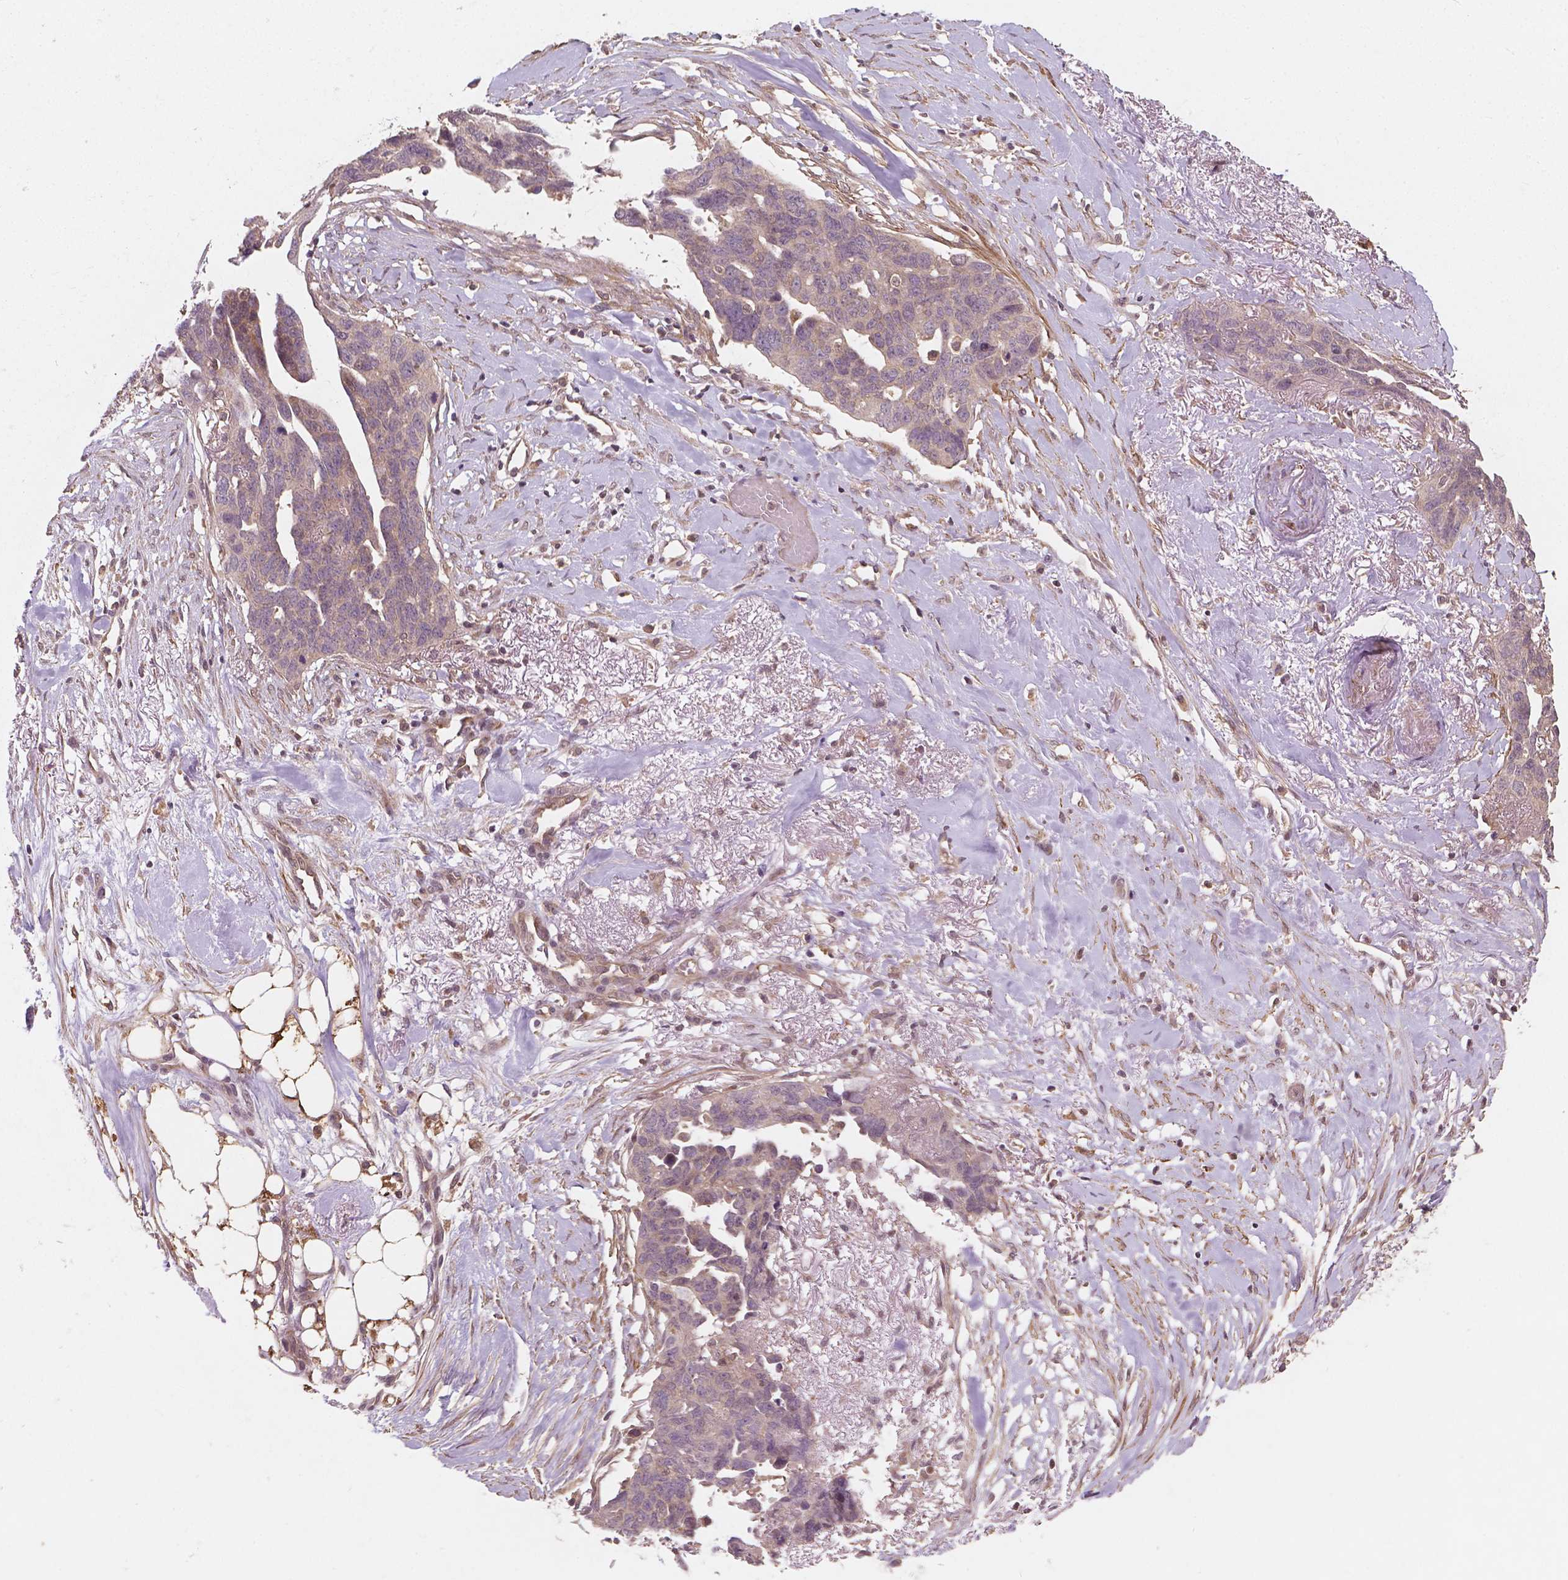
{"staining": {"intensity": "weak", "quantity": "<25%", "location": "cytoplasmic/membranous"}, "tissue": "ovarian cancer", "cell_type": "Tumor cells", "image_type": "cancer", "snomed": [{"axis": "morphology", "description": "Cystadenocarcinoma, serous, NOS"}, {"axis": "topography", "description": "Ovary"}], "caption": "Tumor cells show no significant protein staining in ovarian serous cystadenocarcinoma. (Immunohistochemistry, brightfield microscopy, high magnification).", "gene": "CYFIP2", "patient": {"sex": "female", "age": 69}}